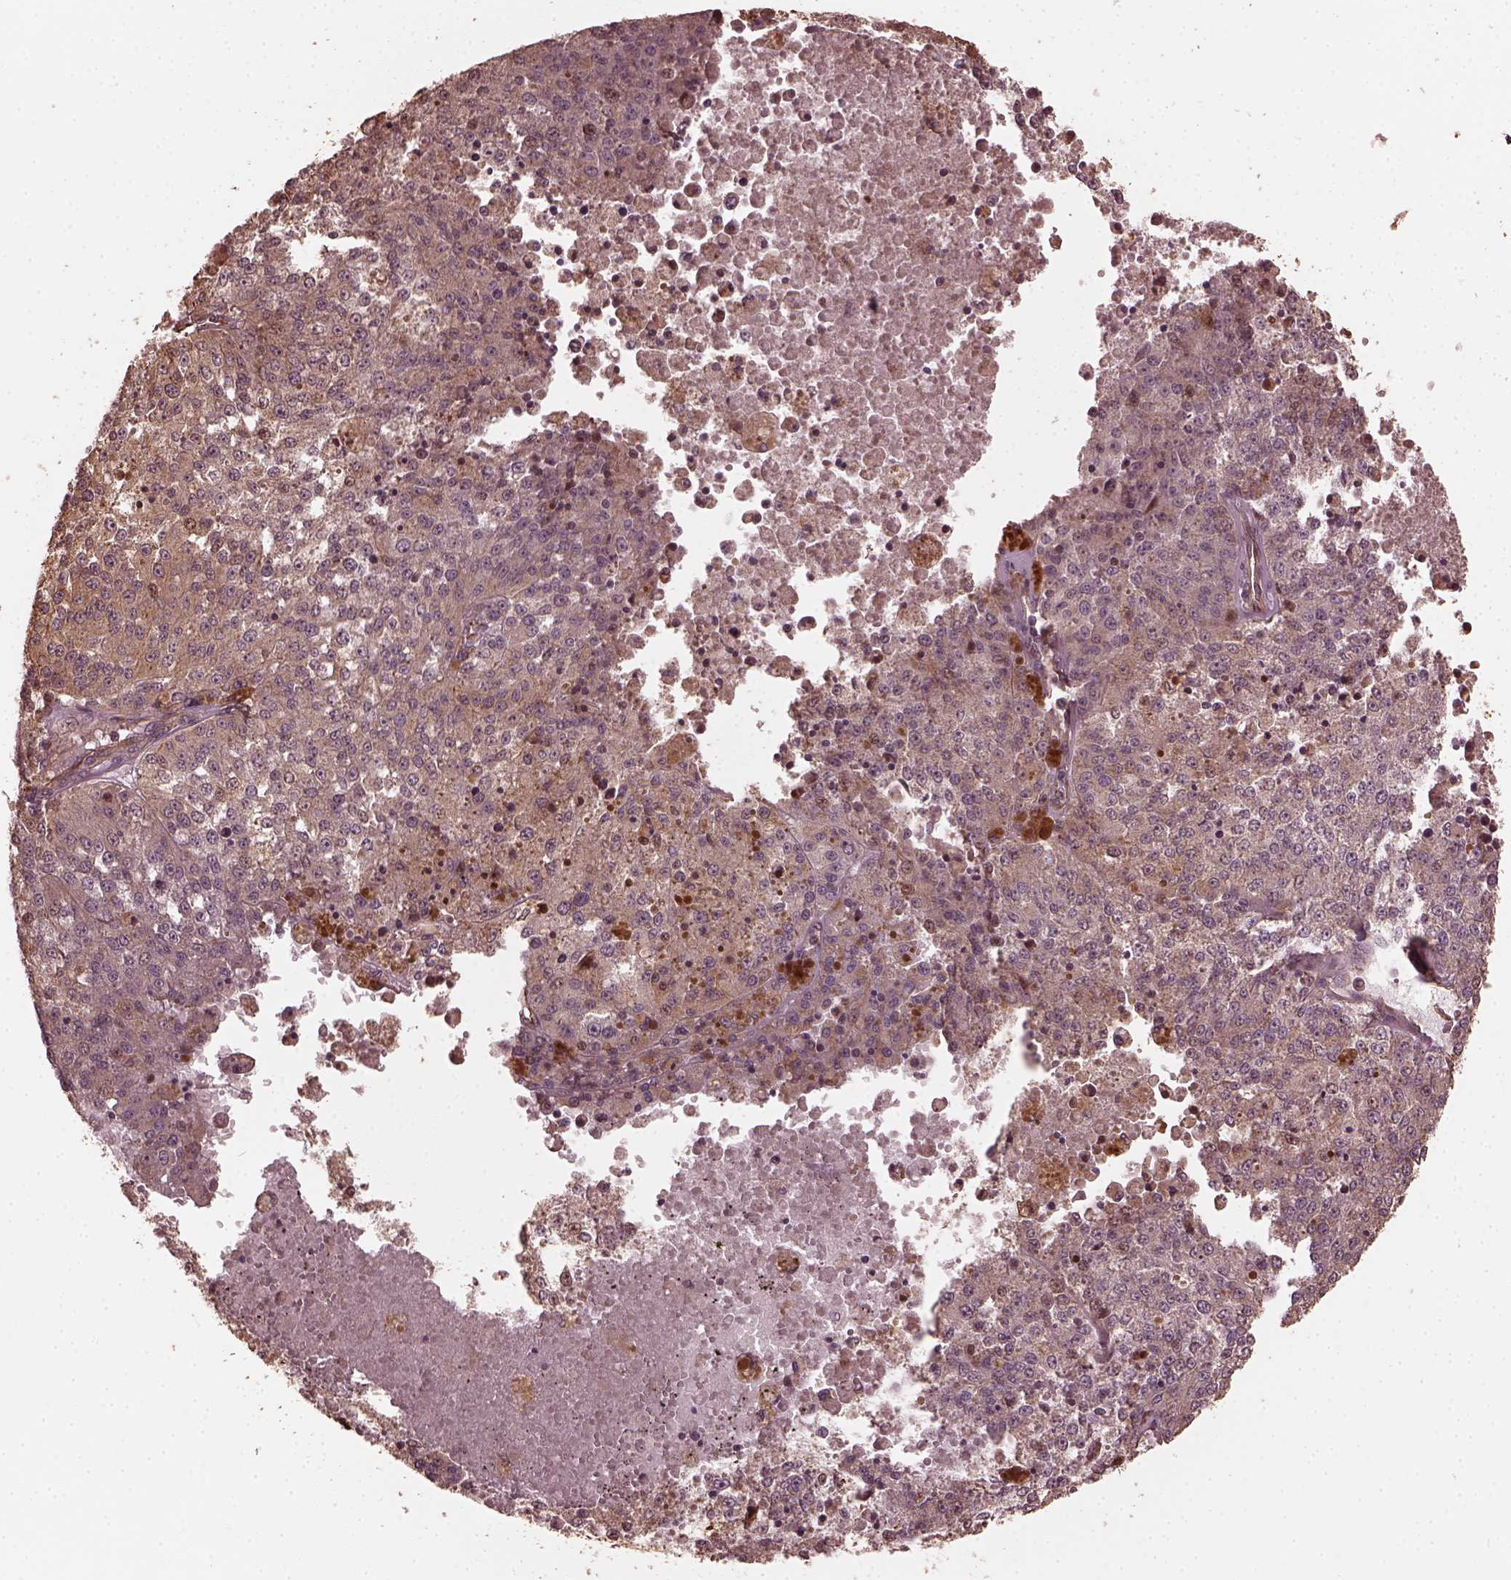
{"staining": {"intensity": "negative", "quantity": "none", "location": "none"}, "tissue": "melanoma", "cell_type": "Tumor cells", "image_type": "cancer", "snomed": [{"axis": "morphology", "description": "Malignant melanoma, Metastatic site"}, {"axis": "topography", "description": "Lymph node"}], "caption": "The photomicrograph shows no significant expression in tumor cells of melanoma.", "gene": "GTPBP1", "patient": {"sex": "female", "age": 64}}